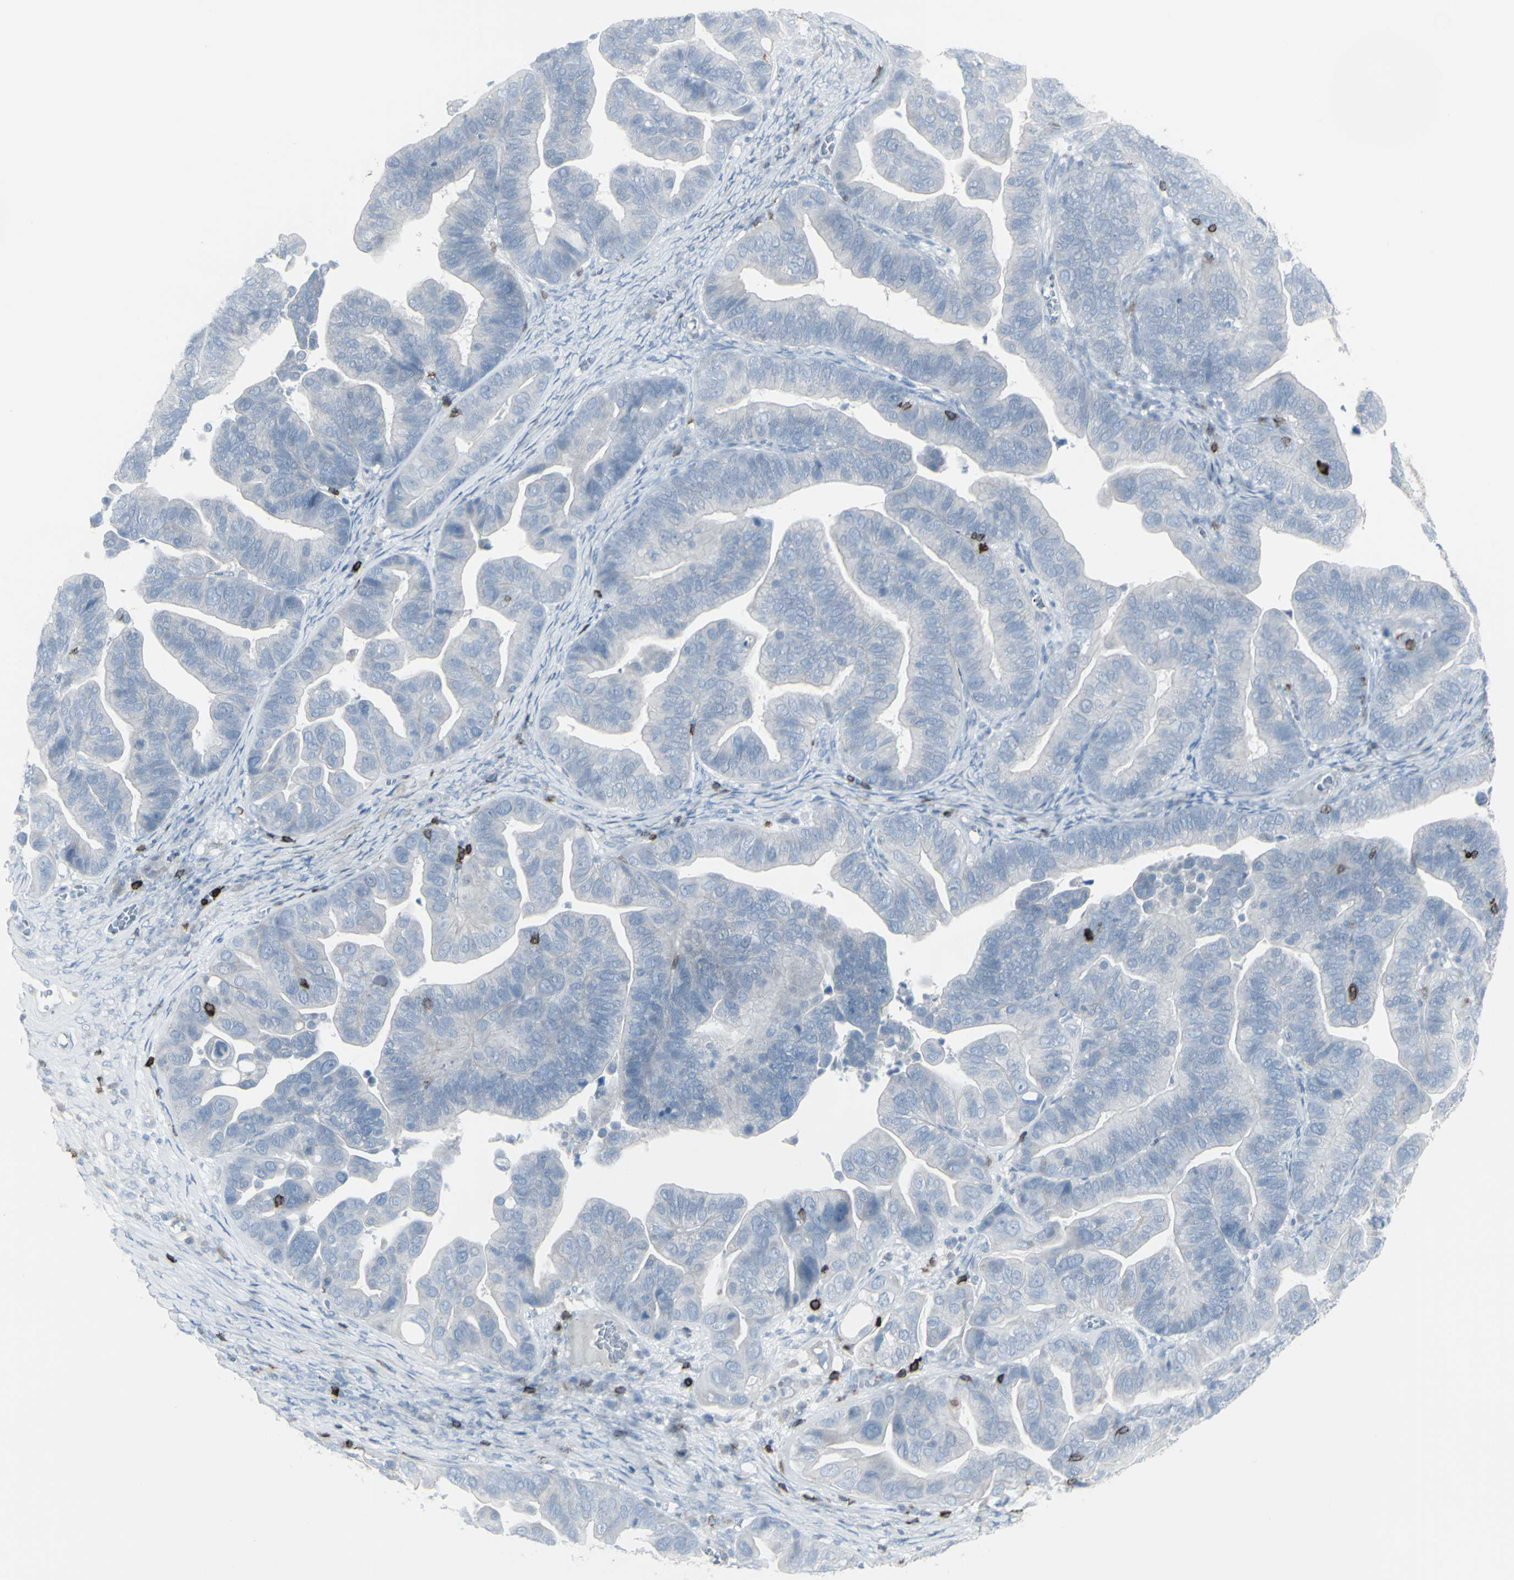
{"staining": {"intensity": "negative", "quantity": "none", "location": "none"}, "tissue": "ovarian cancer", "cell_type": "Tumor cells", "image_type": "cancer", "snomed": [{"axis": "morphology", "description": "Cystadenocarcinoma, serous, NOS"}, {"axis": "topography", "description": "Ovary"}], "caption": "Immunohistochemistry (IHC) photomicrograph of neoplastic tissue: human ovarian cancer (serous cystadenocarcinoma) stained with DAB reveals no significant protein staining in tumor cells.", "gene": "CD247", "patient": {"sex": "female", "age": 56}}